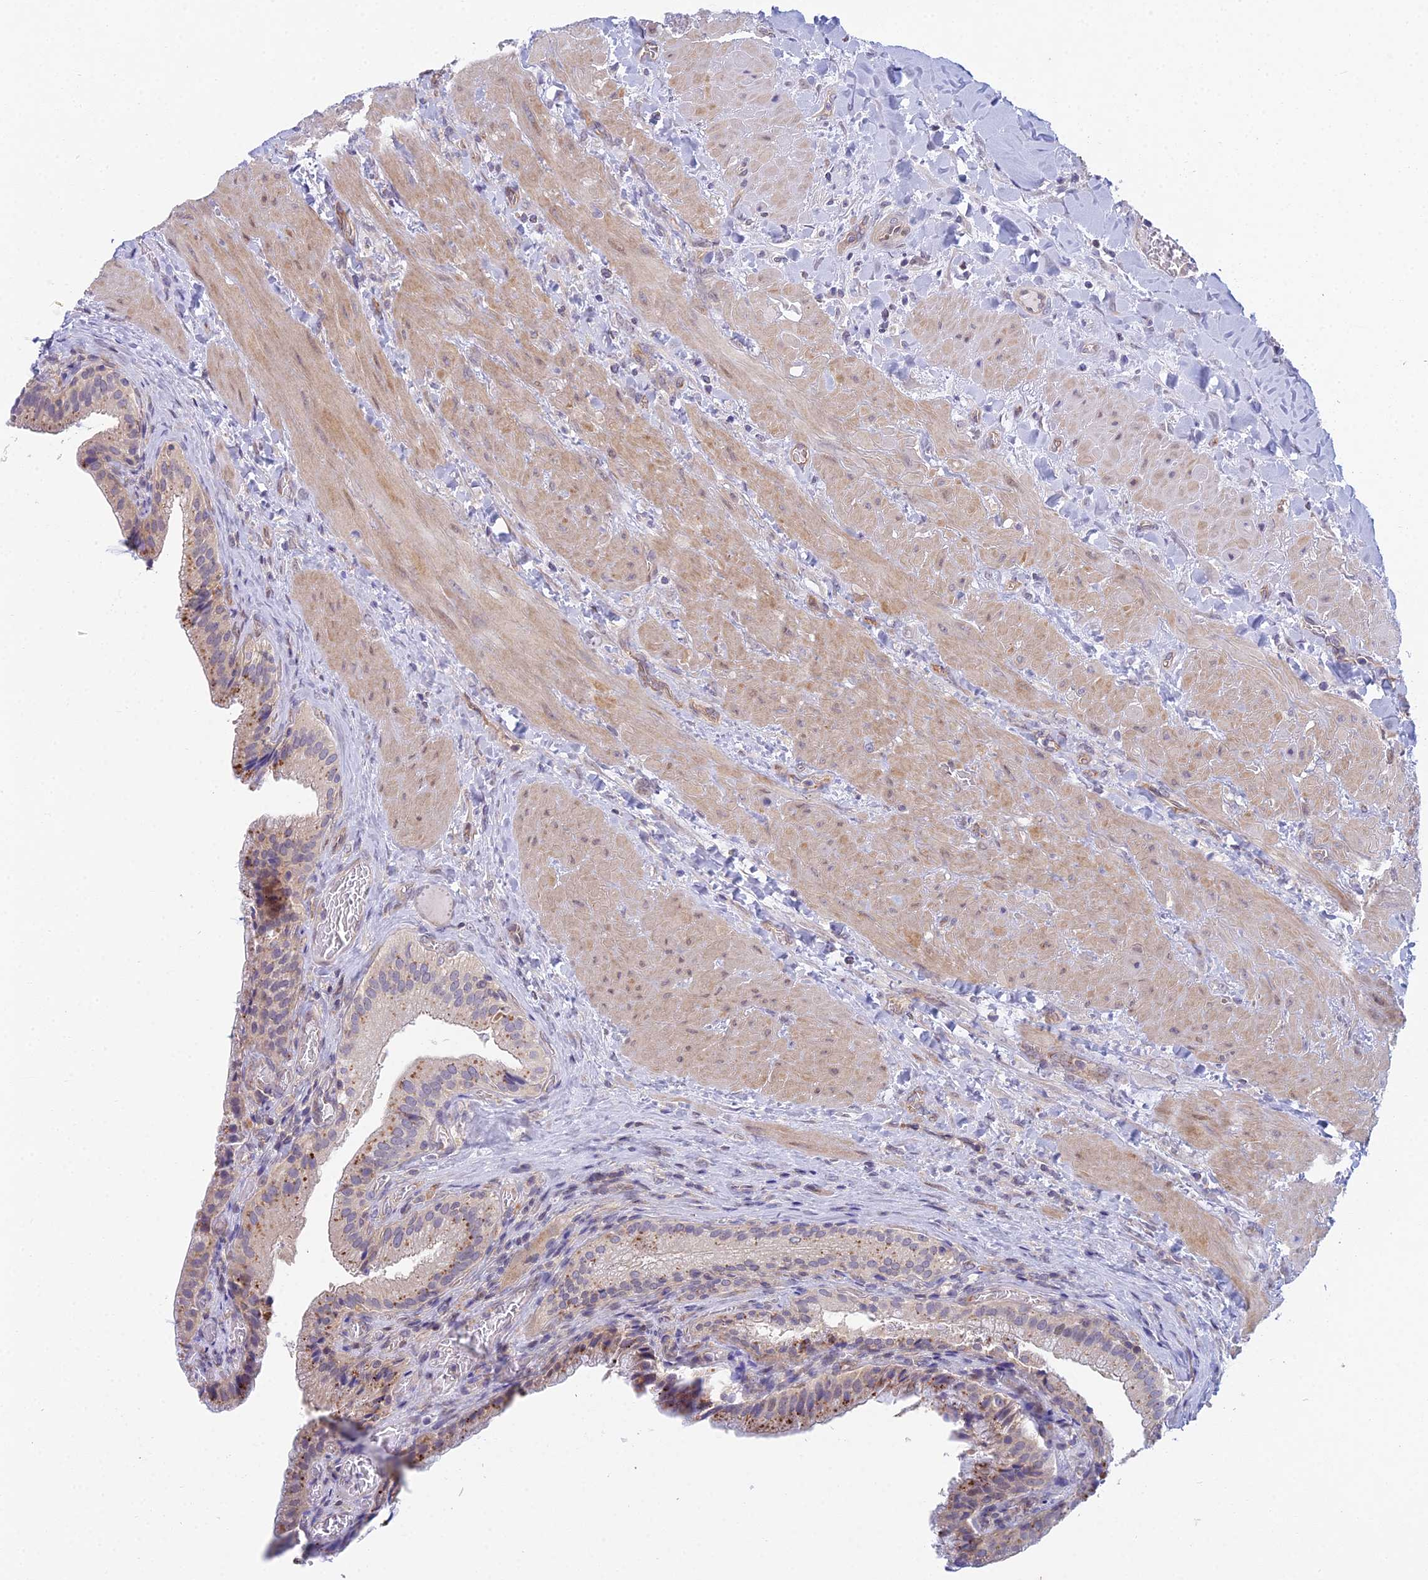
{"staining": {"intensity": "moderate", "quantity": "25%-75%", "location": "cytoplasmic/membranous"}, "tissue": "gallbladder", "cell_type": "Glandular cells", "image_type": "normal", "snomed": [{"axis": "morphology", "description": "Normal tissue, NOS"}, {"axis": "topography", "description": "Gallbladder"}], "caption": "IHC (DAB) staining of unremarkable human gallbladder shows moderate cytoplasmic/membranous protein staining in about 25%-75% of glandular cells.", "gene": "METTL26", "patient": {"sex": "male", "age": 24}}